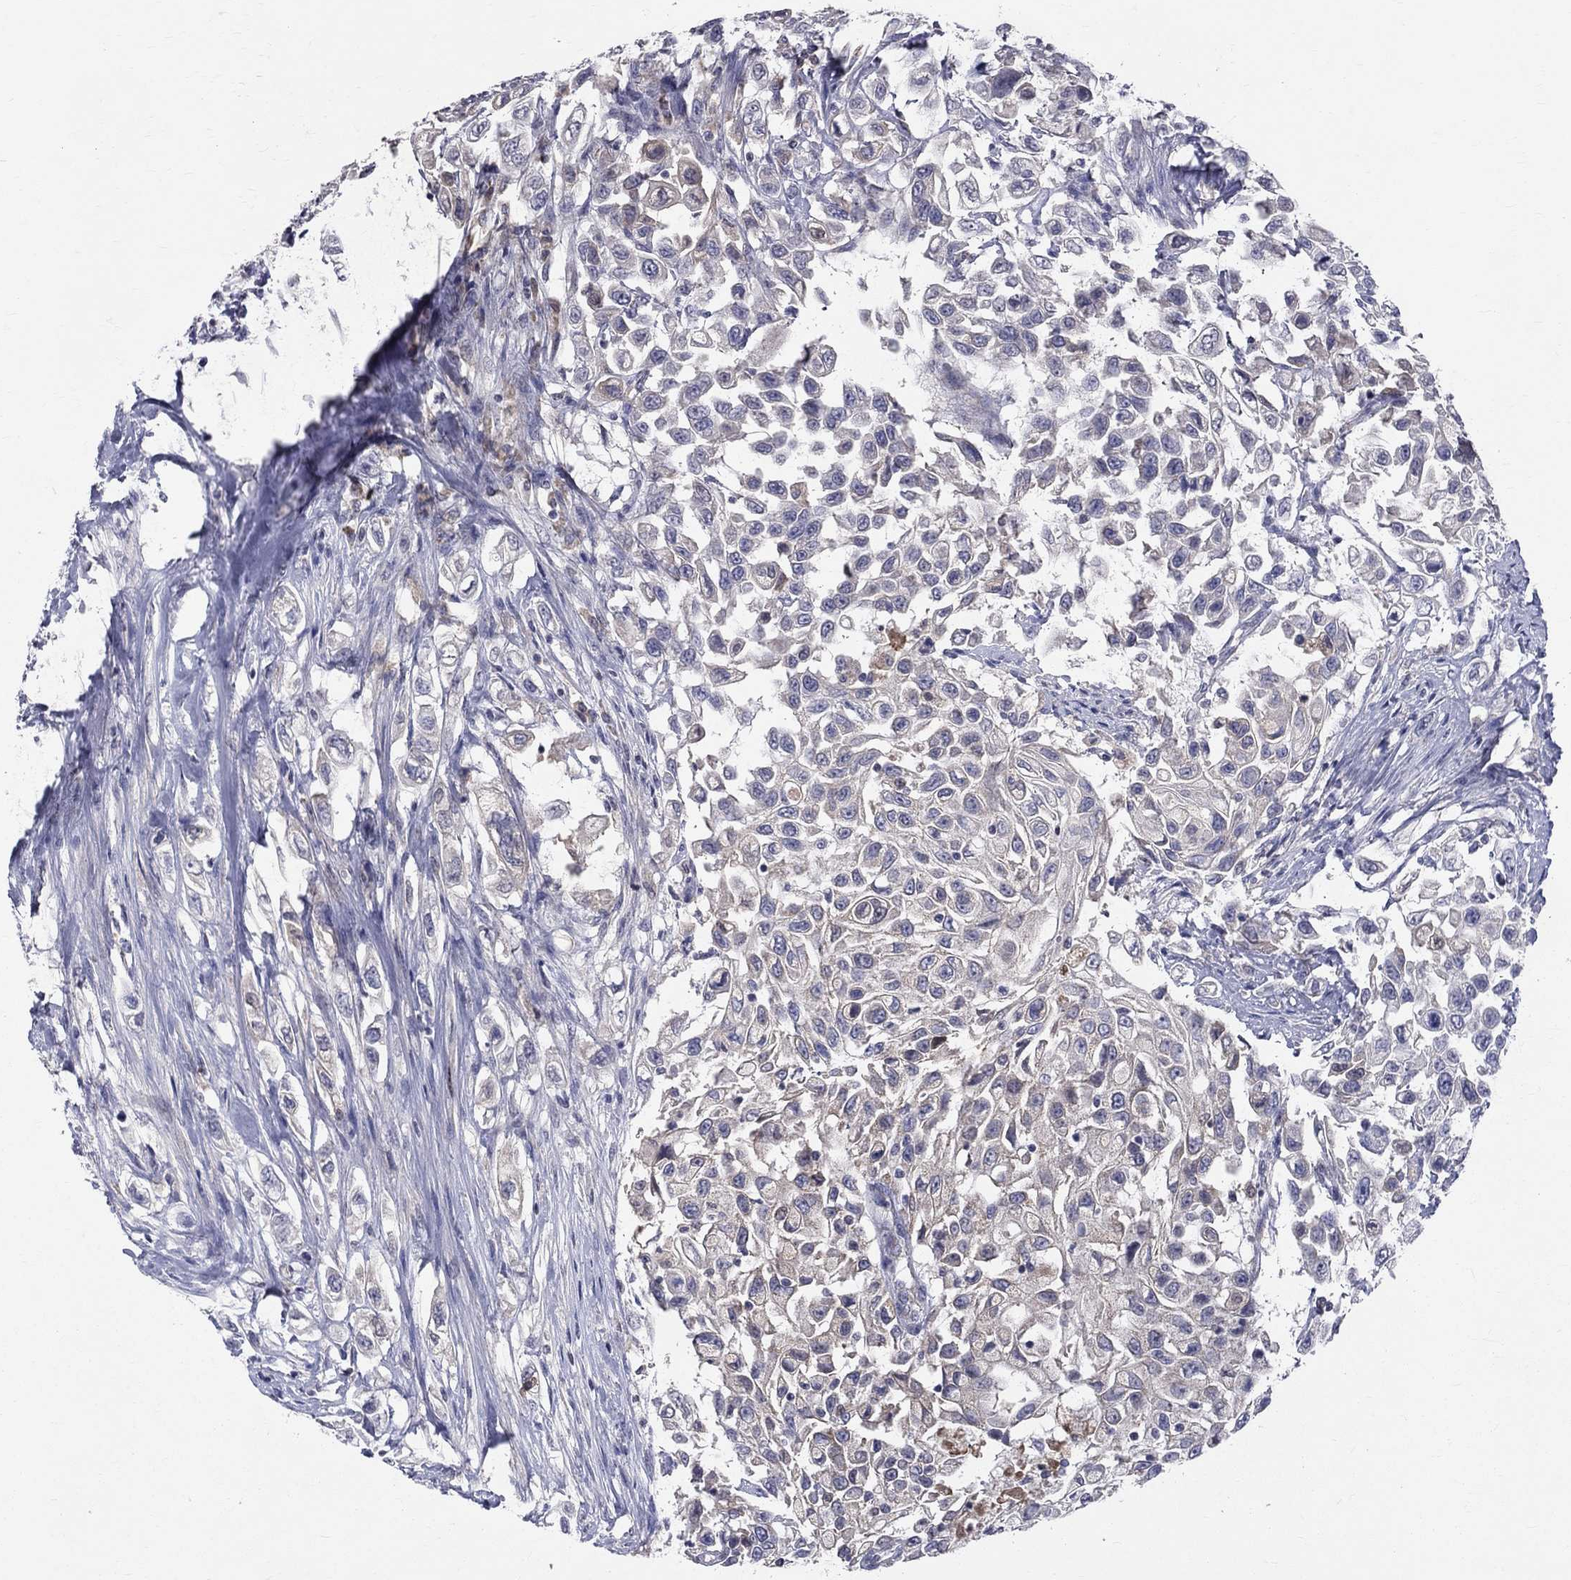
{"staining": {"intensity": "negative", "quantity": "none", "location": "none"}, "tissue": "urothelial cancer", "cell_type": "Tumor cells", "image_type": "cancer", "snomed": [{"axis": "morphology", "description": "Urothelial carcinoma, High grade"}, {"axis": "topography", "description": "Urinary bladder"}], "caption": "IHC histopathology image of neoplastic tissue: urothelial carcinoma (high-grade) stained with DAB (3,3'-diaminobenzidine) displays no significant protein expression in tumor cells. (DAB immunohistochemistry, high magnification).", "gene": "SLC4A10", "patient": {"sex": "female", "age": 56}}